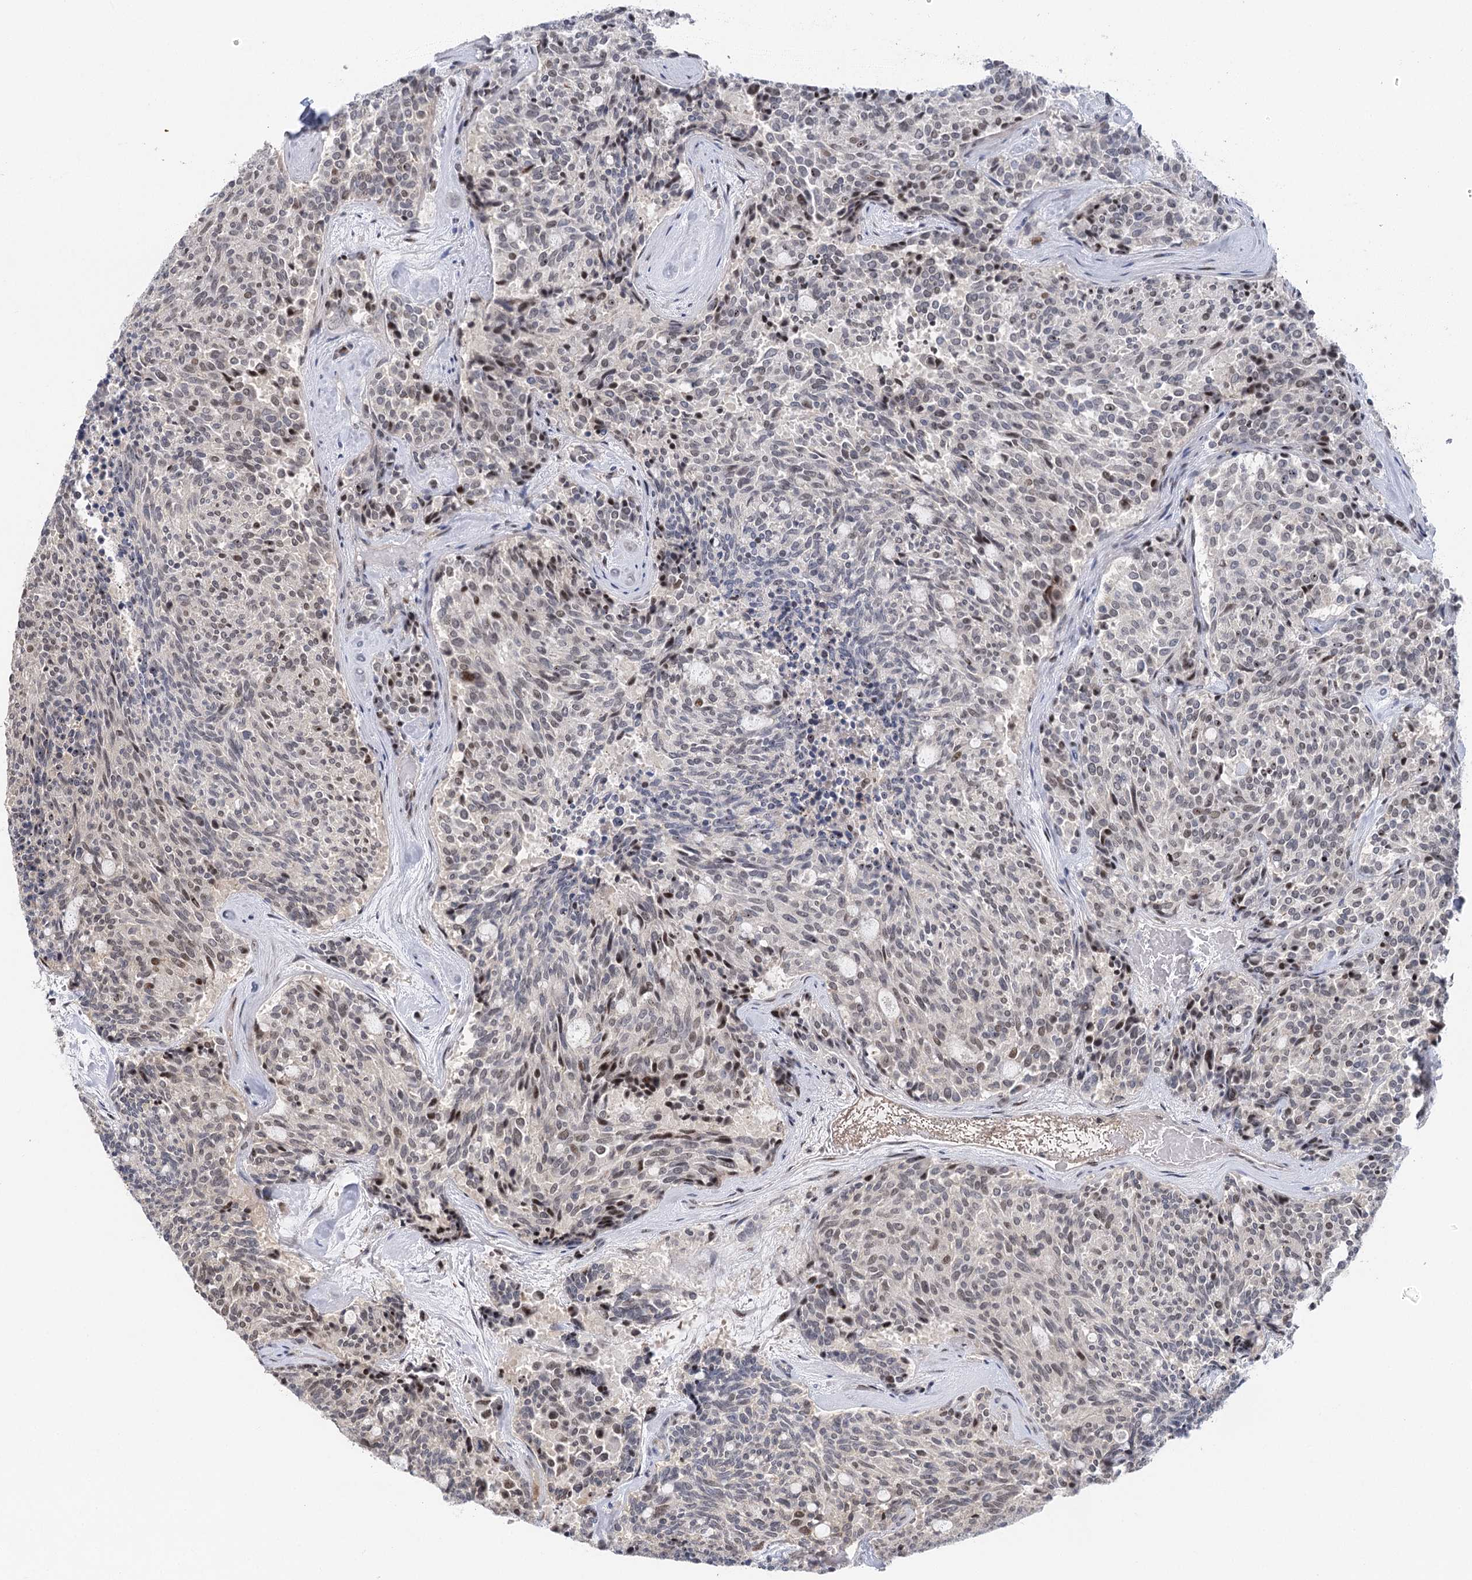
{"staining": {"intensity": "weak", "quantity": "<25%", "location": "nuclear"}, "tissue": "carcinoid", "cell_type": "Tumor cells", "image_type": "cancer", "snomed": [{"axis": "morphology", "description": "Carcinoid, malignant, NOS"}, {"axis": "topography", "description": "Pancreas"}], "caption": "This is an IHC micrograph of carcinoid (malignant). There is no expression in tumor cells.", "gene": "IL11RA", "patient": {"sex": "female", "age": 54}}